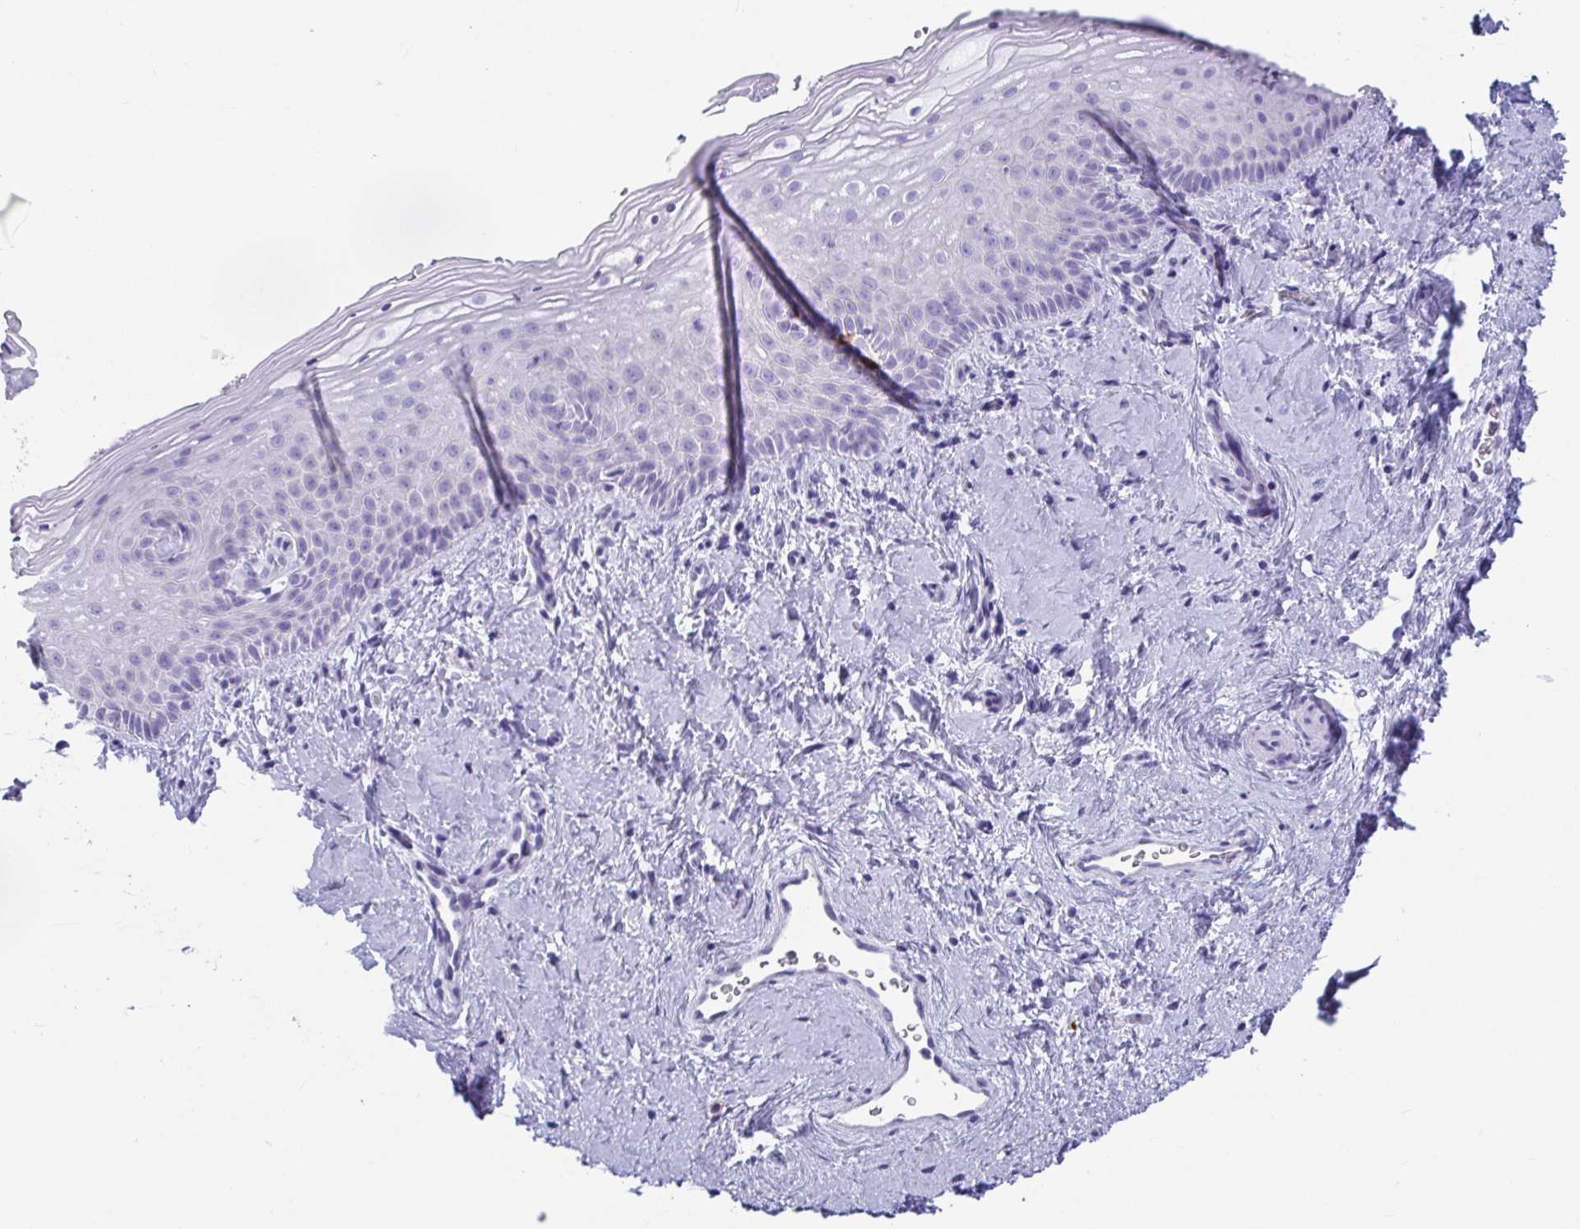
{"staining": {"intensity": "negative", "quantity": "none", "location": "none"}, "tissue": "vagina", "cell_type": "Squamous epithelial cells", "image_type": "normal", "snomed": [{"axis": "morphology", "description": "Normal tissue, NOS"}, {"axis": "topography", "description": "Vagina"}], "caption": "Immunohistochemical staining of unremarkable vagina displays no significant expression in squamous epithelial cells. Brightfield microscopy of IHC stained with DAB (3,3'-diaminobenzidine) (brown) and hematoxylin (blue), captured at high magnification.", "gene": "PLA2G1B", "patient": {"sex": "female", "age": 51}}